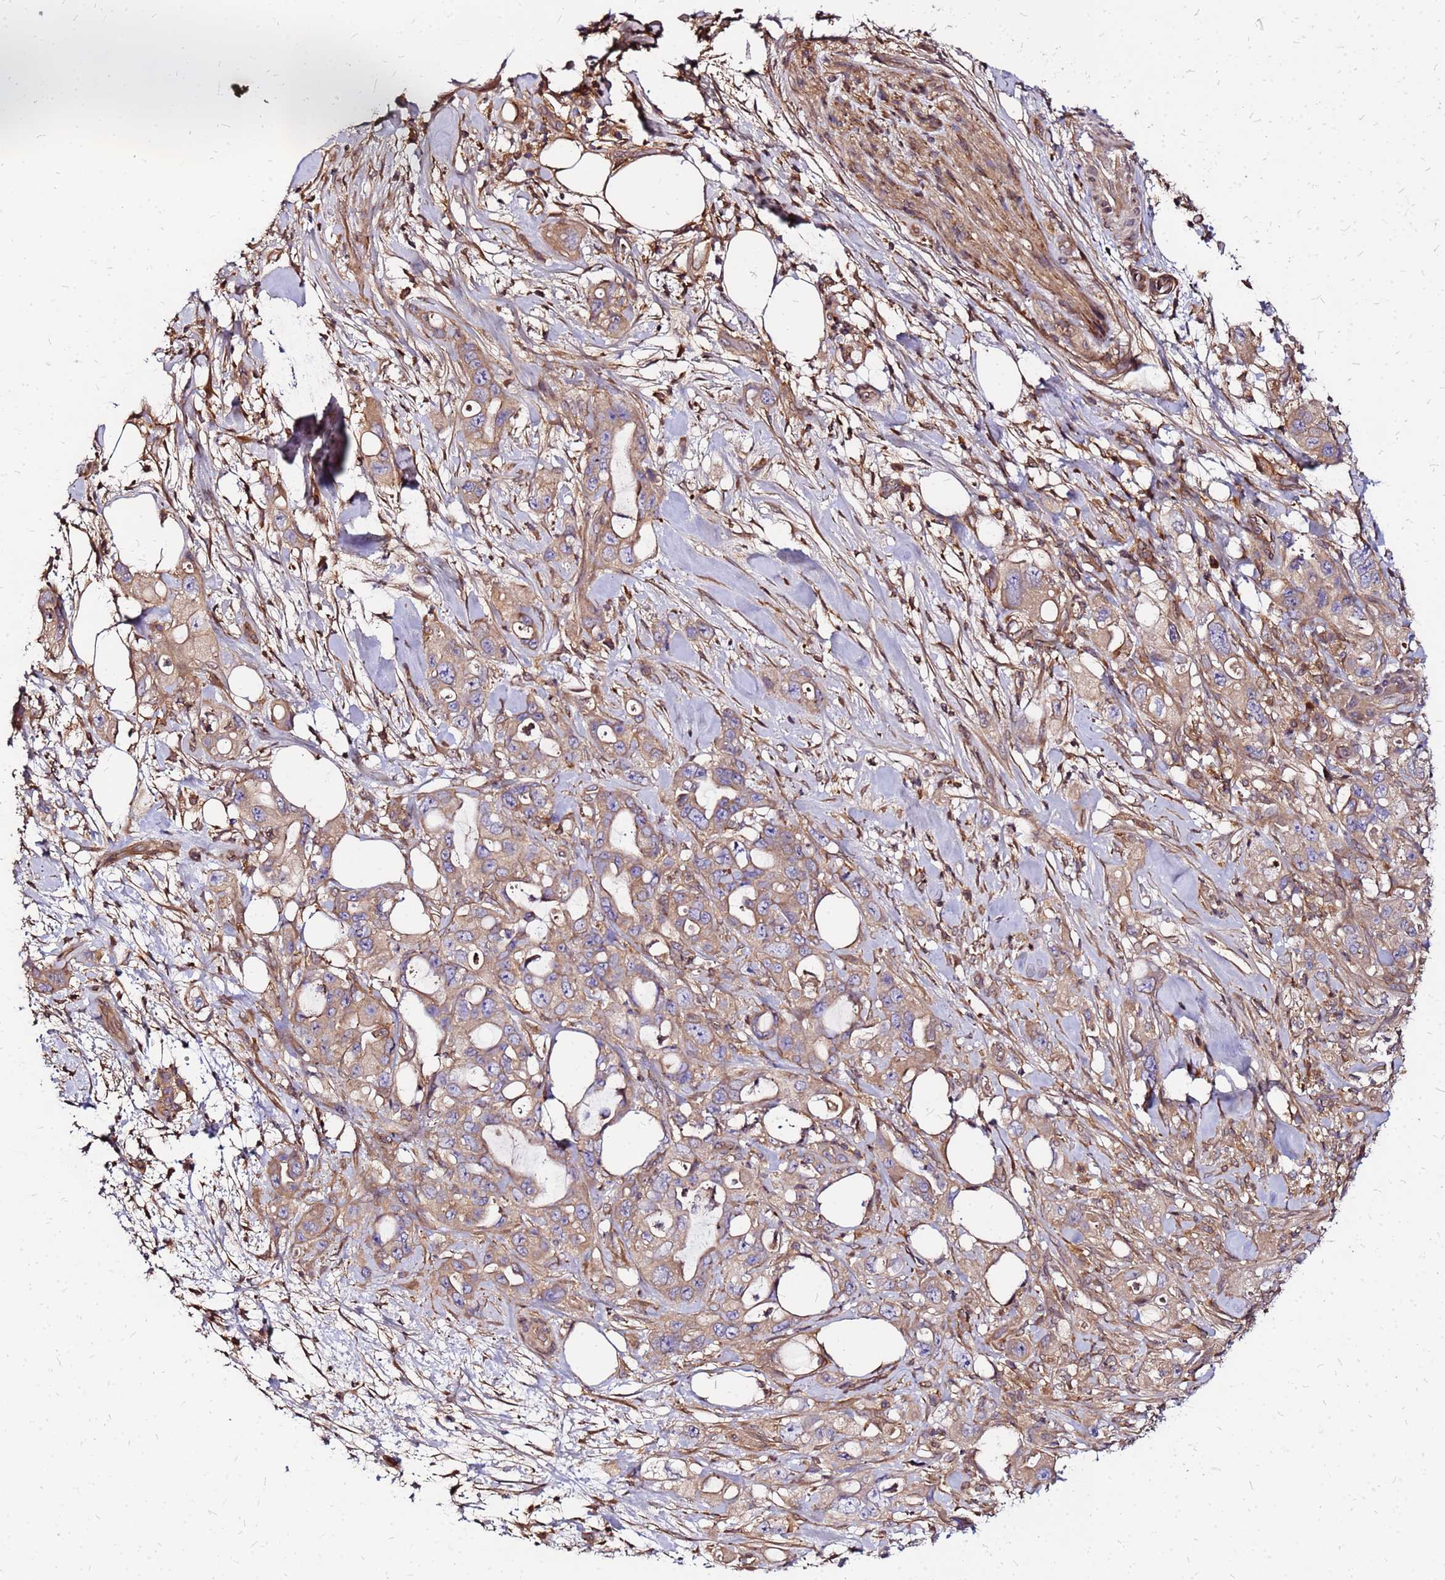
{"staining": {"intensity": "moderate", "quantity": "<25%", "location": "cytoplasmic/membranous"}, "tissue": "pancreatic cancer", "cell_type": "Tumor cells", "image_type": "cancer", "snomed": [{"axis": "morphology", "description": "Adenocarcinoma, NOS"}, {"axis": "topography", "description": "Pancreas"}], "caption": "Immunohistochemical staining of adenocarcinoma (pancreatic) exhibits low levels of moderate cytoplasmic/membranous protein positivity in approximately <25% of tumor cells. Ihc stains the protein of interest in brown and the nuclei are stained blue.", "gene": "CYBC1", "patient": {"sex": "female", "age": 61}}